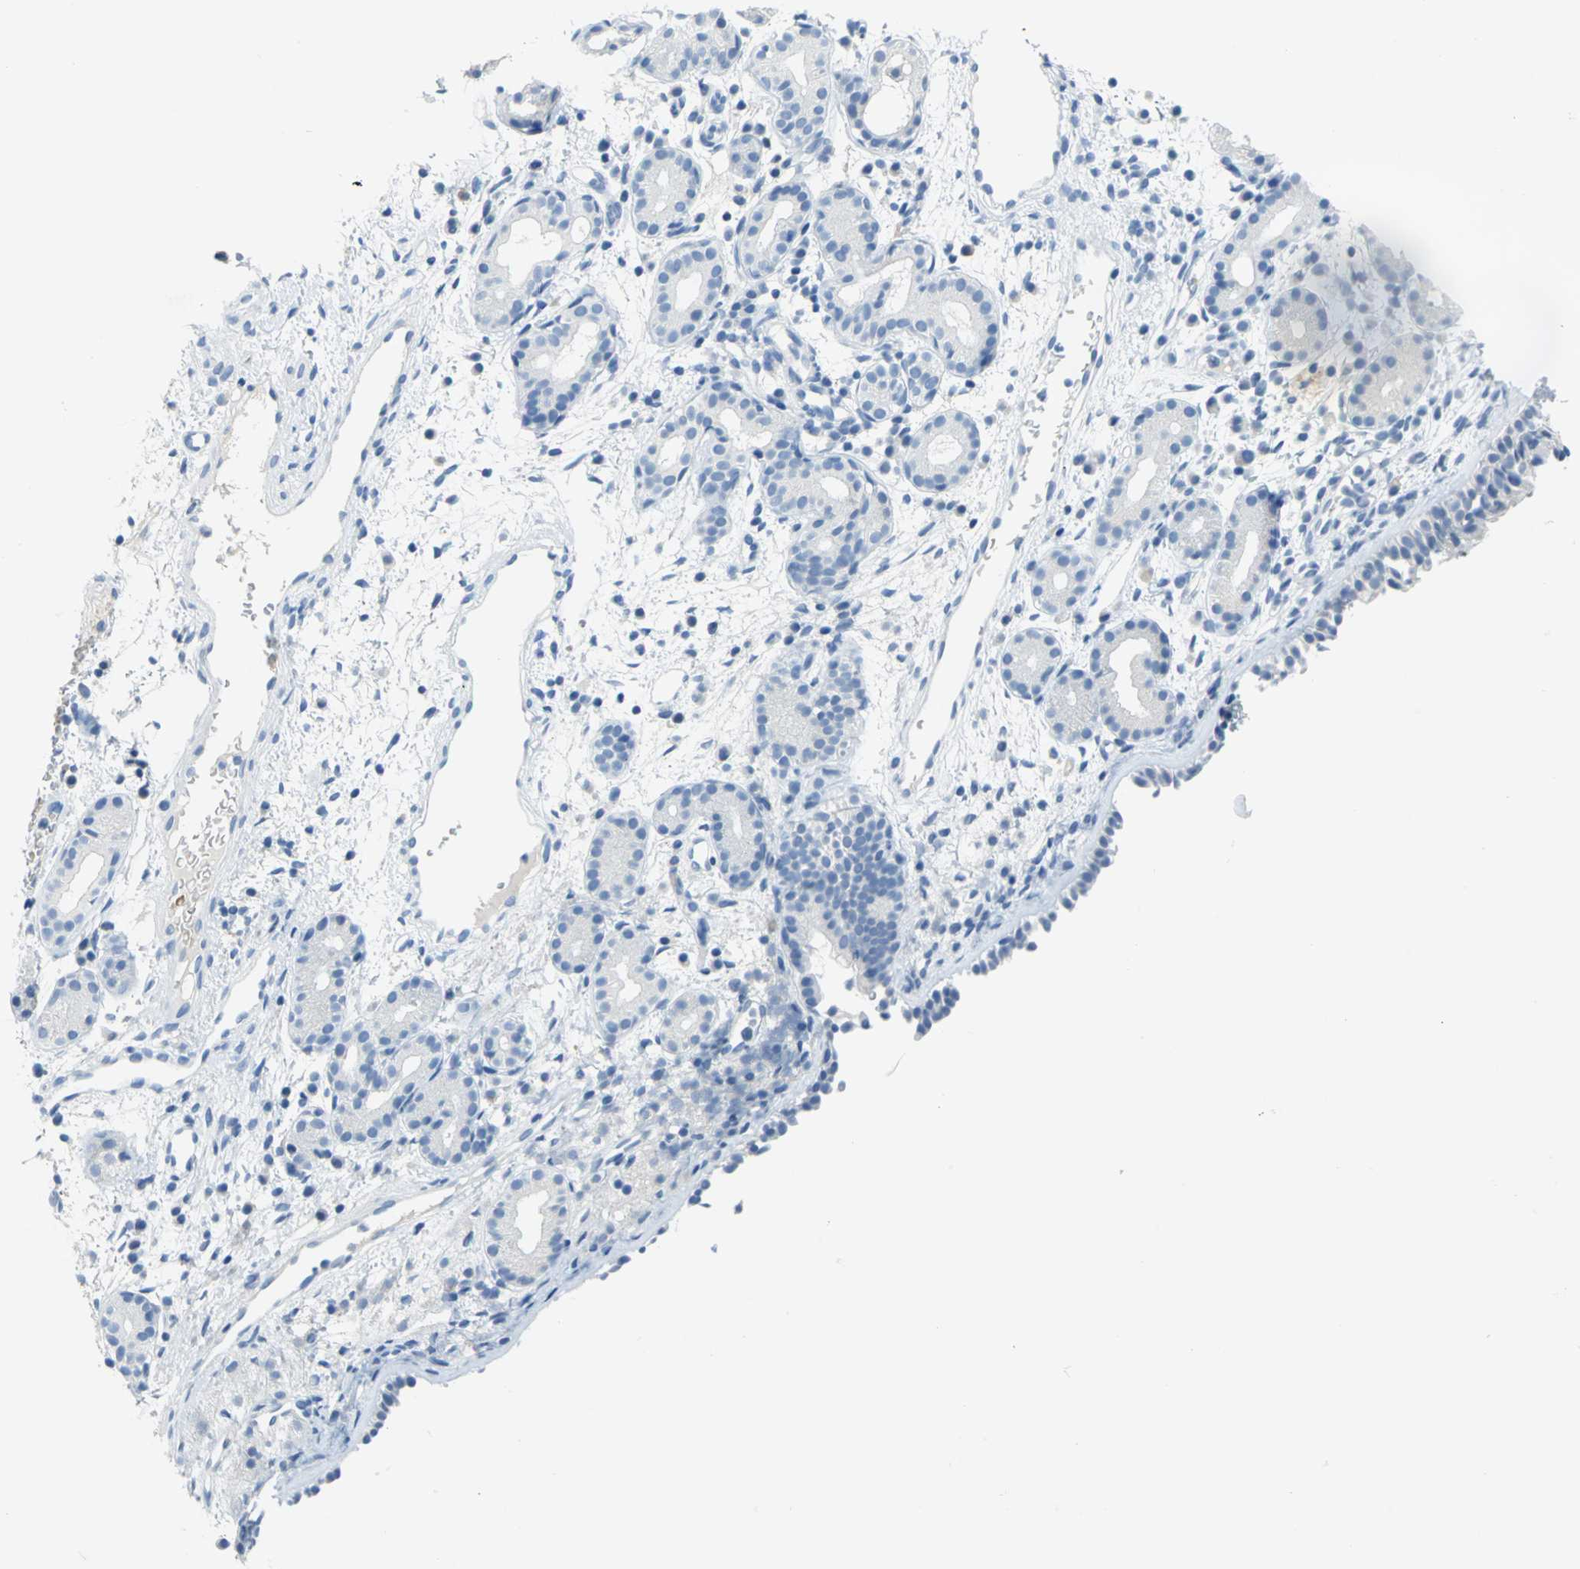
{"staining": {"intensity": "negative", "quantity": "none", "location": "none"}, "tissue": "nasopharynx", "cell_type": "Respiratory epithelial cells", "image_type": "normal", "snomed": [{"axis": "morphology", "description": "Normal tissue, NOS"}, {"axis": "morphology", "description": "Inflammation, NOS"}, {"axis": "topography", "description": "Nasopharynx"}], "caption": "A high-resolution micrograph shows IHC staining of benign nasopharynx, which shows no significant expression in respiratory epithelial cells.", "gene": "PKLR", "patient": {"sex": "female", "age": 55}}